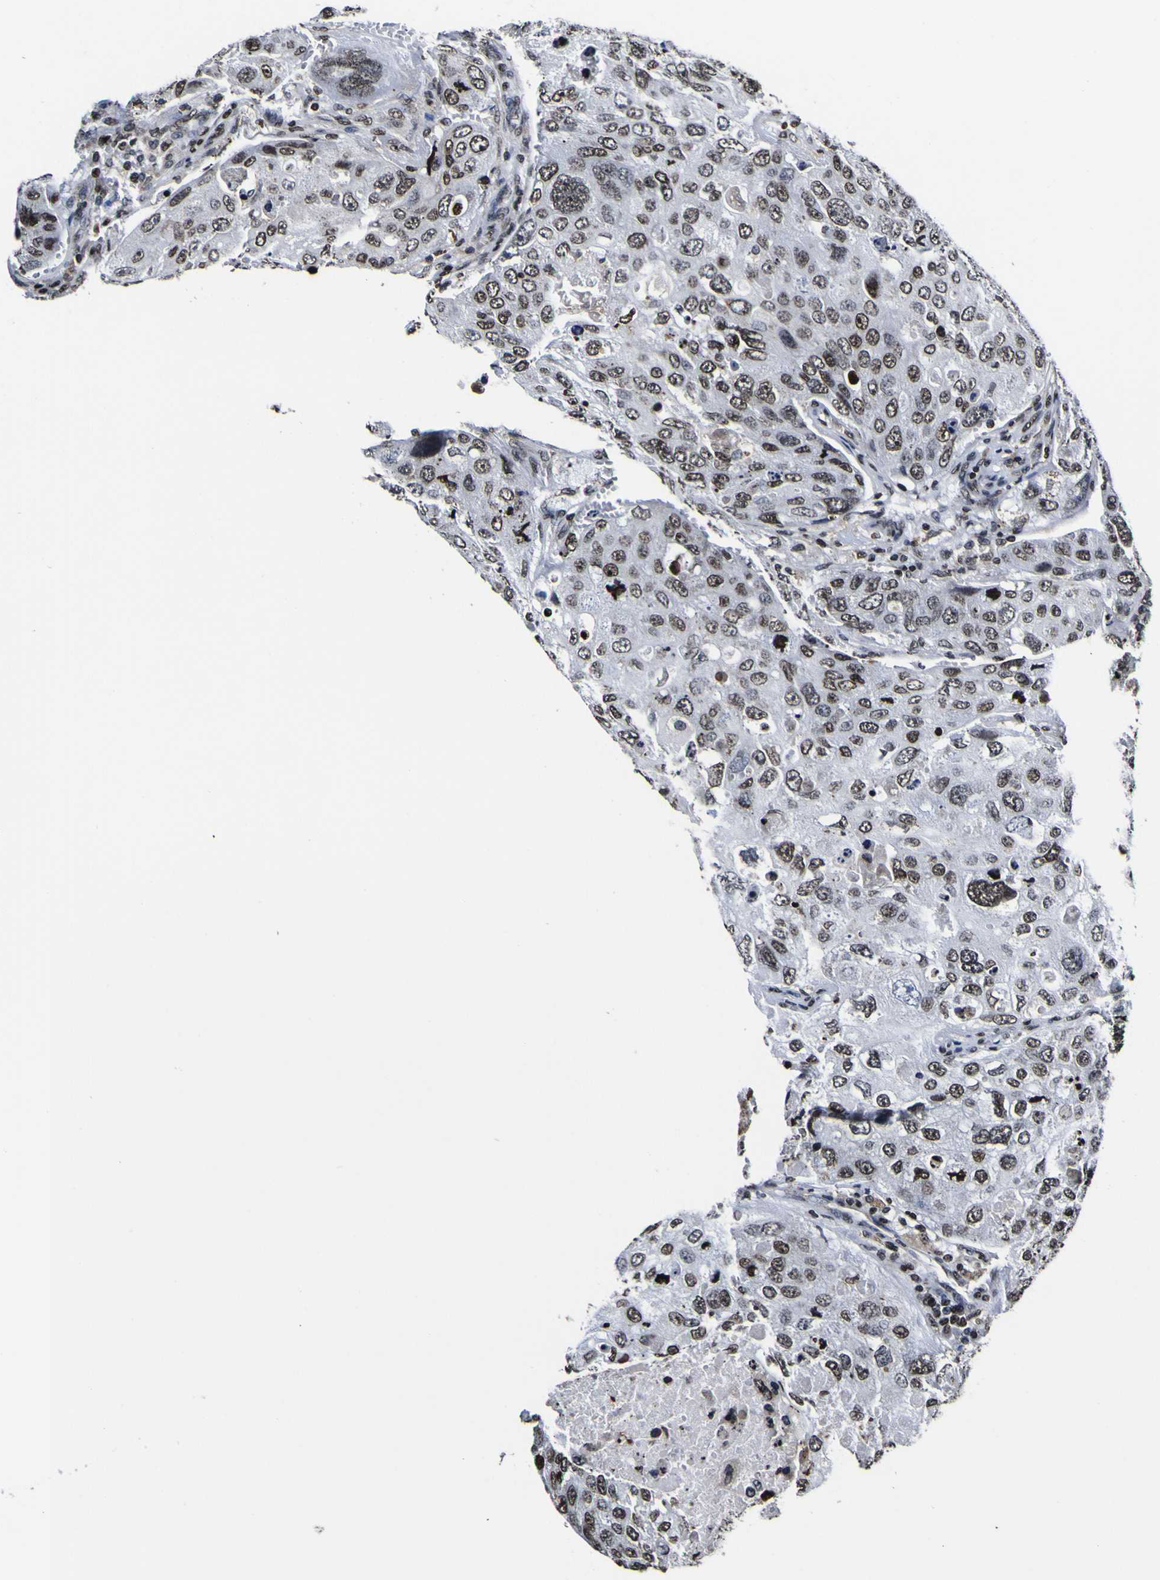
{"staining": {"intensity": "strong", "quantity": "25%-75%", "location": "nuclear"}, "tissue": "urothelial cancer", "cell_type": "Tumor cells", "image_type": "cancer", "snomed": [{"axis": "morphology", "description": "Urothelial carcinoma, High grade"}, {"axis": "topography", "description": "Lymph node"}, {"axis": "topography", "description": "Urinary bladder"}], "caption": "Approximately 25%-75% of tumor cells in urothelial carcinoma (high-grade) demonstrate strong nuclear protein expression as visualized by brown immunohistochemical staining.", "gene": "PIAS1", "patient": {"sex": "male", "age": 51}}